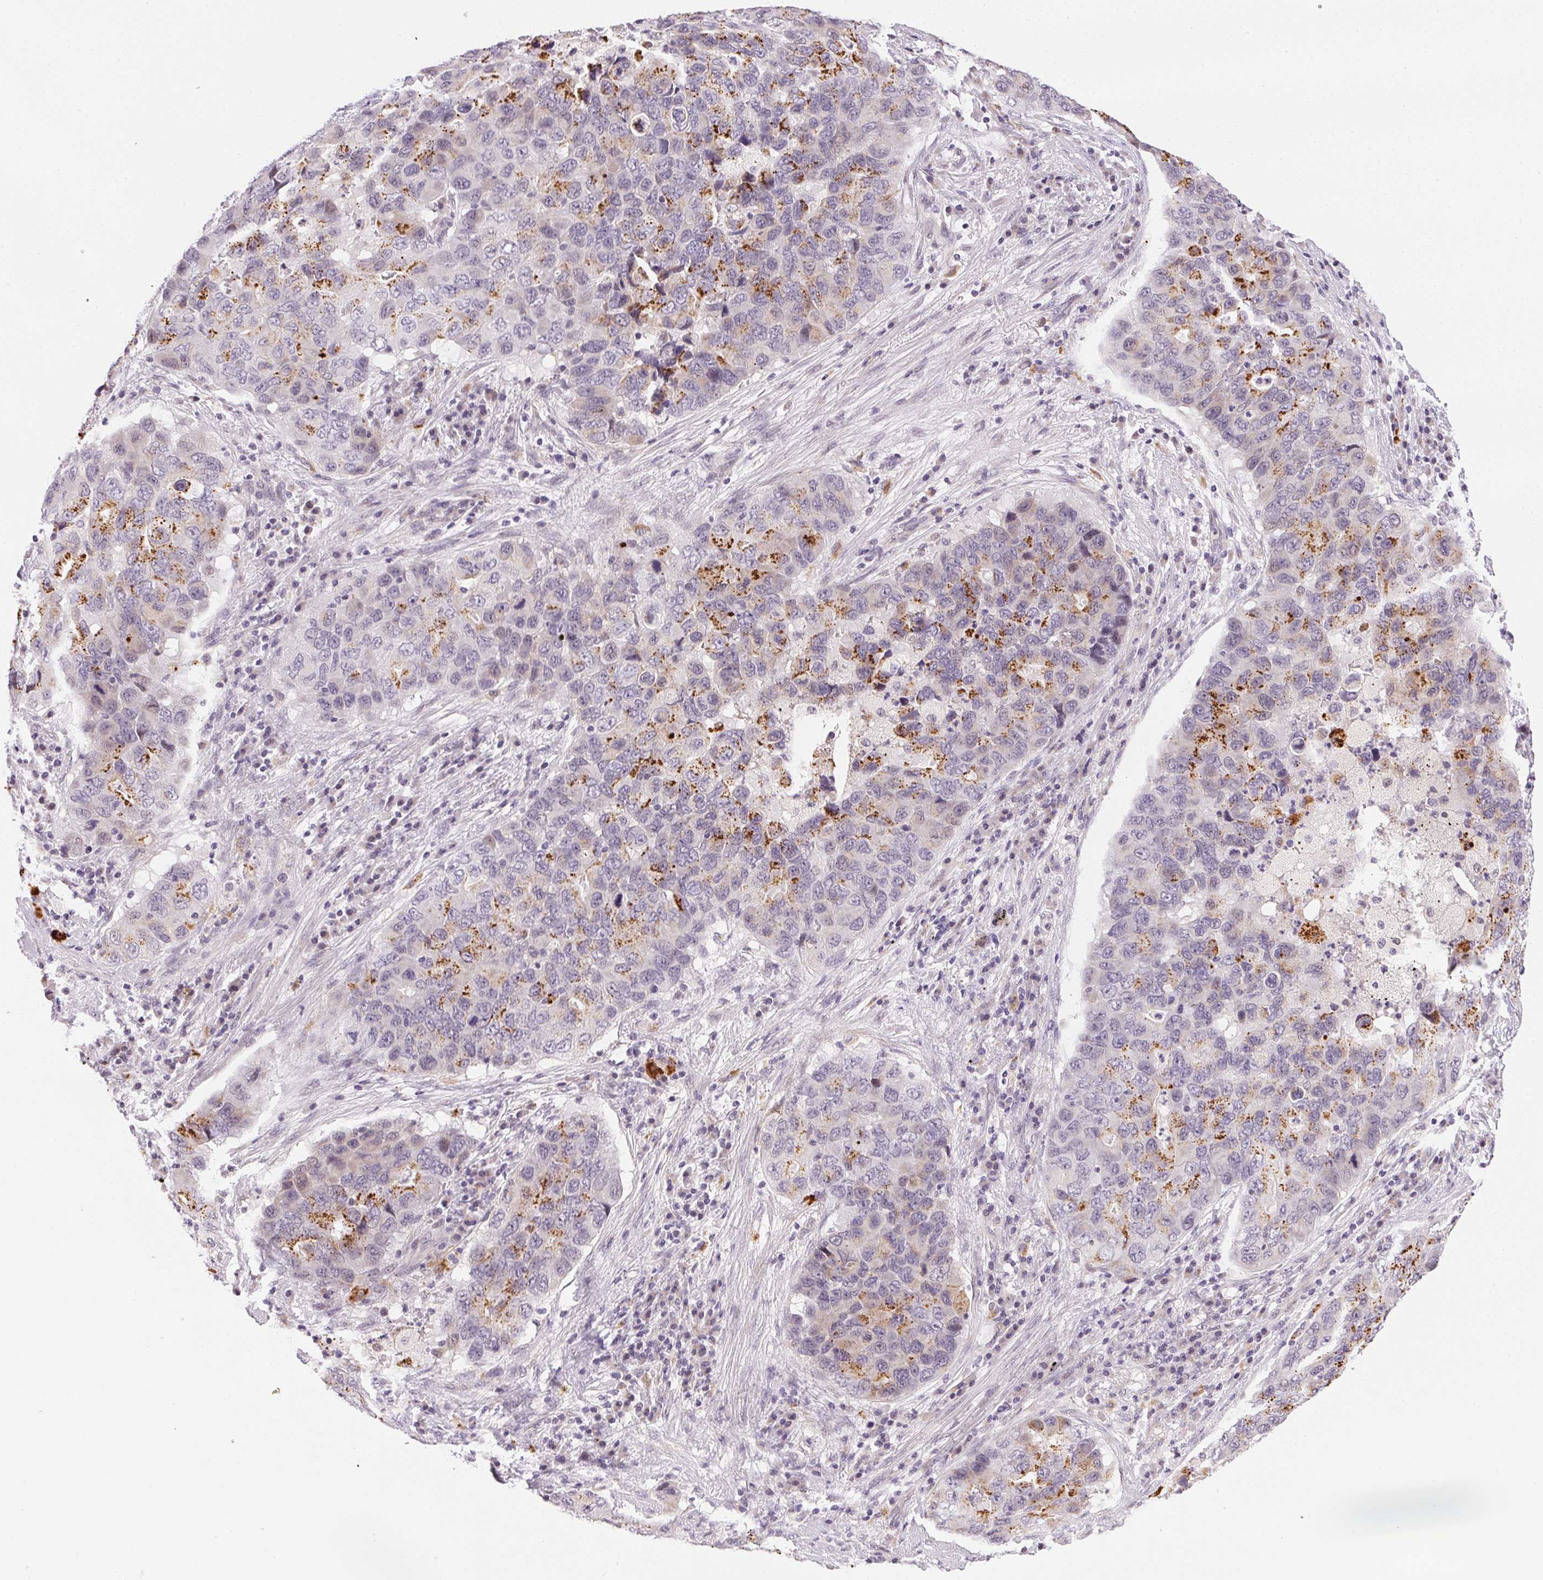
{"staining": {"intensity": "moderate", "quantity": "25%-75%", "location": "cytoplasmic/membranous"}, "tissue": "lung cancer", "cell_type": "Tumor cells", "image_type": "cancer", "snomed": [{"axis": "morphology", "description": "Adenocarcinoma, NOS"}, {"axis": "morphology", "description": "Adenocarcinoma, metastatic, NOS"}, {"axis": "topography", "description": "Lymph node"}, {"axis": "topography", "description": "Lung"}], "caption": "Immunohistochemistry (IHC) of lung metastatic adenocarcinoma exhibits medium levels of moderate cytoplasmic/membranous positivity in approximately 25%-75% of tumor cells. The staining is performed using DAB (3,3'-diaminobenzidine) brown chromogen to label protein expression. The nuclei are counter-stained blue using hematoxylin.", "gene": "GSDMC", "patient": {"sex": "female", "age": 54}}